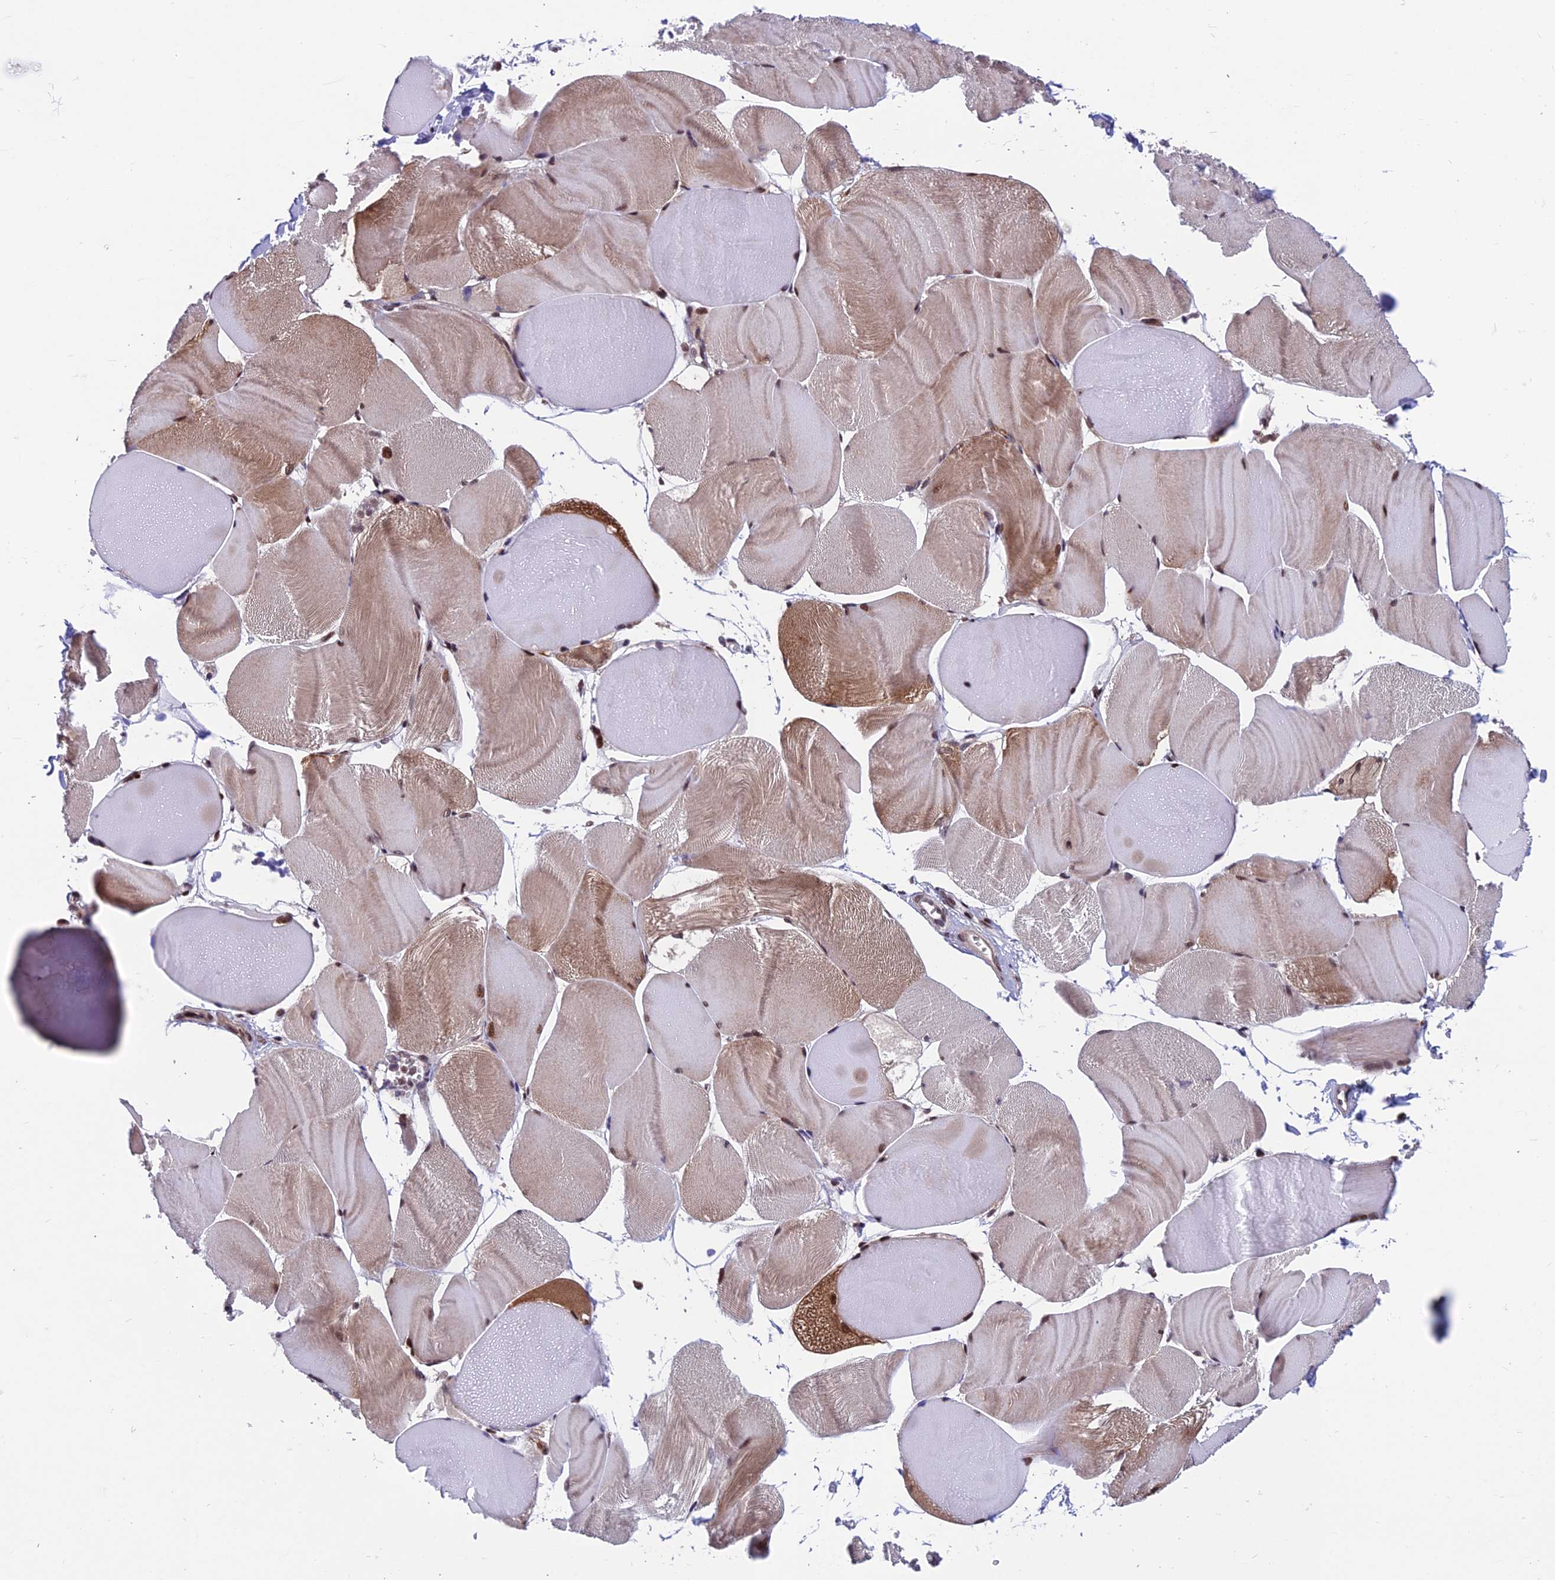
{"staining": {"intensity": "moderate", "quantity": "25%-75%", "location": "cytoplasmic/membranous,nuclear"}, "tissue": "skeletal muscle", "cell_type": "Myocytes", "image_type": "normal", "snomed": [{"axis": "morphology", "description": "Normal tissue, NOS"}, {"axis": "morphology", "description": "Basal cell carcinoma"}, {"axis": "topography", "description": "Skeletal muscle"}], "caption": "Immunohistochemical staining of benign skeletal muscle exhibits medium levels of moderate cytoplasmic/membranous,nuclear expression in approximately 25%-75% of myocytes. (DAB (3,3'-diaminobenzidine) IHC, brown staining for protein, blue staining for nuclei).", "gene": "KIAA1191", "patient": {"sex": "female", "age": 64}}